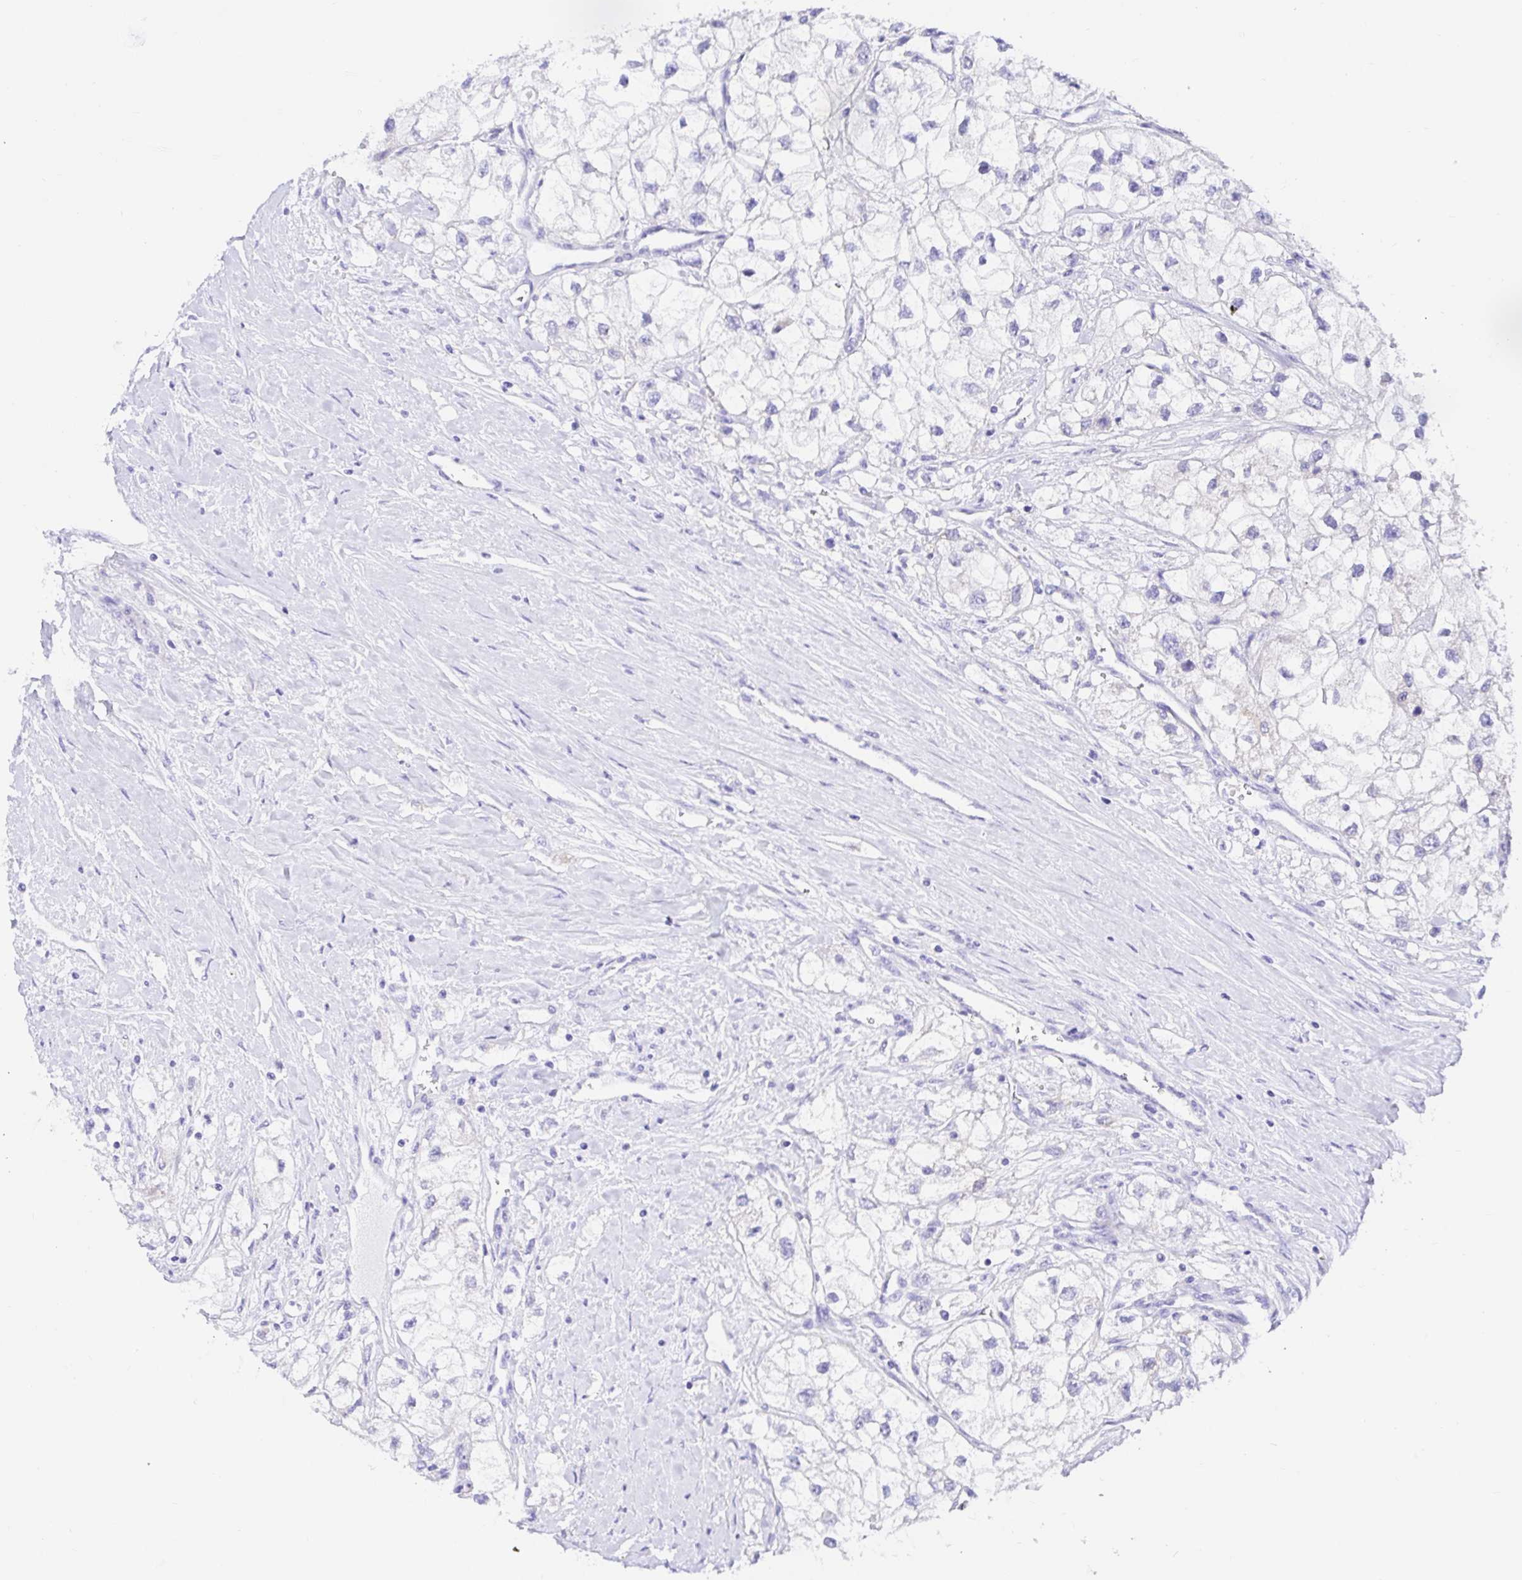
{"staining": {"intensity": "negative", "quantity": "none", "location": "none"}, "tissue": "renal cancer", "cell_type": "Tumor cells", "image_type": "cancer", "snomed": [{"axis": "morphology", "description": "Adenocarcinoma, NOS"}, {"axis": "topography", "description": "Kidney"}], "caption": "Immunohistochemistry histopathology image of neoplastic tissue: renal cancer (adenocarcinoma) stained with DAB shows no significant protein expression in tumor cells.", "gene": "BACE2", "patient": {"sex": "male", "age": 59}}